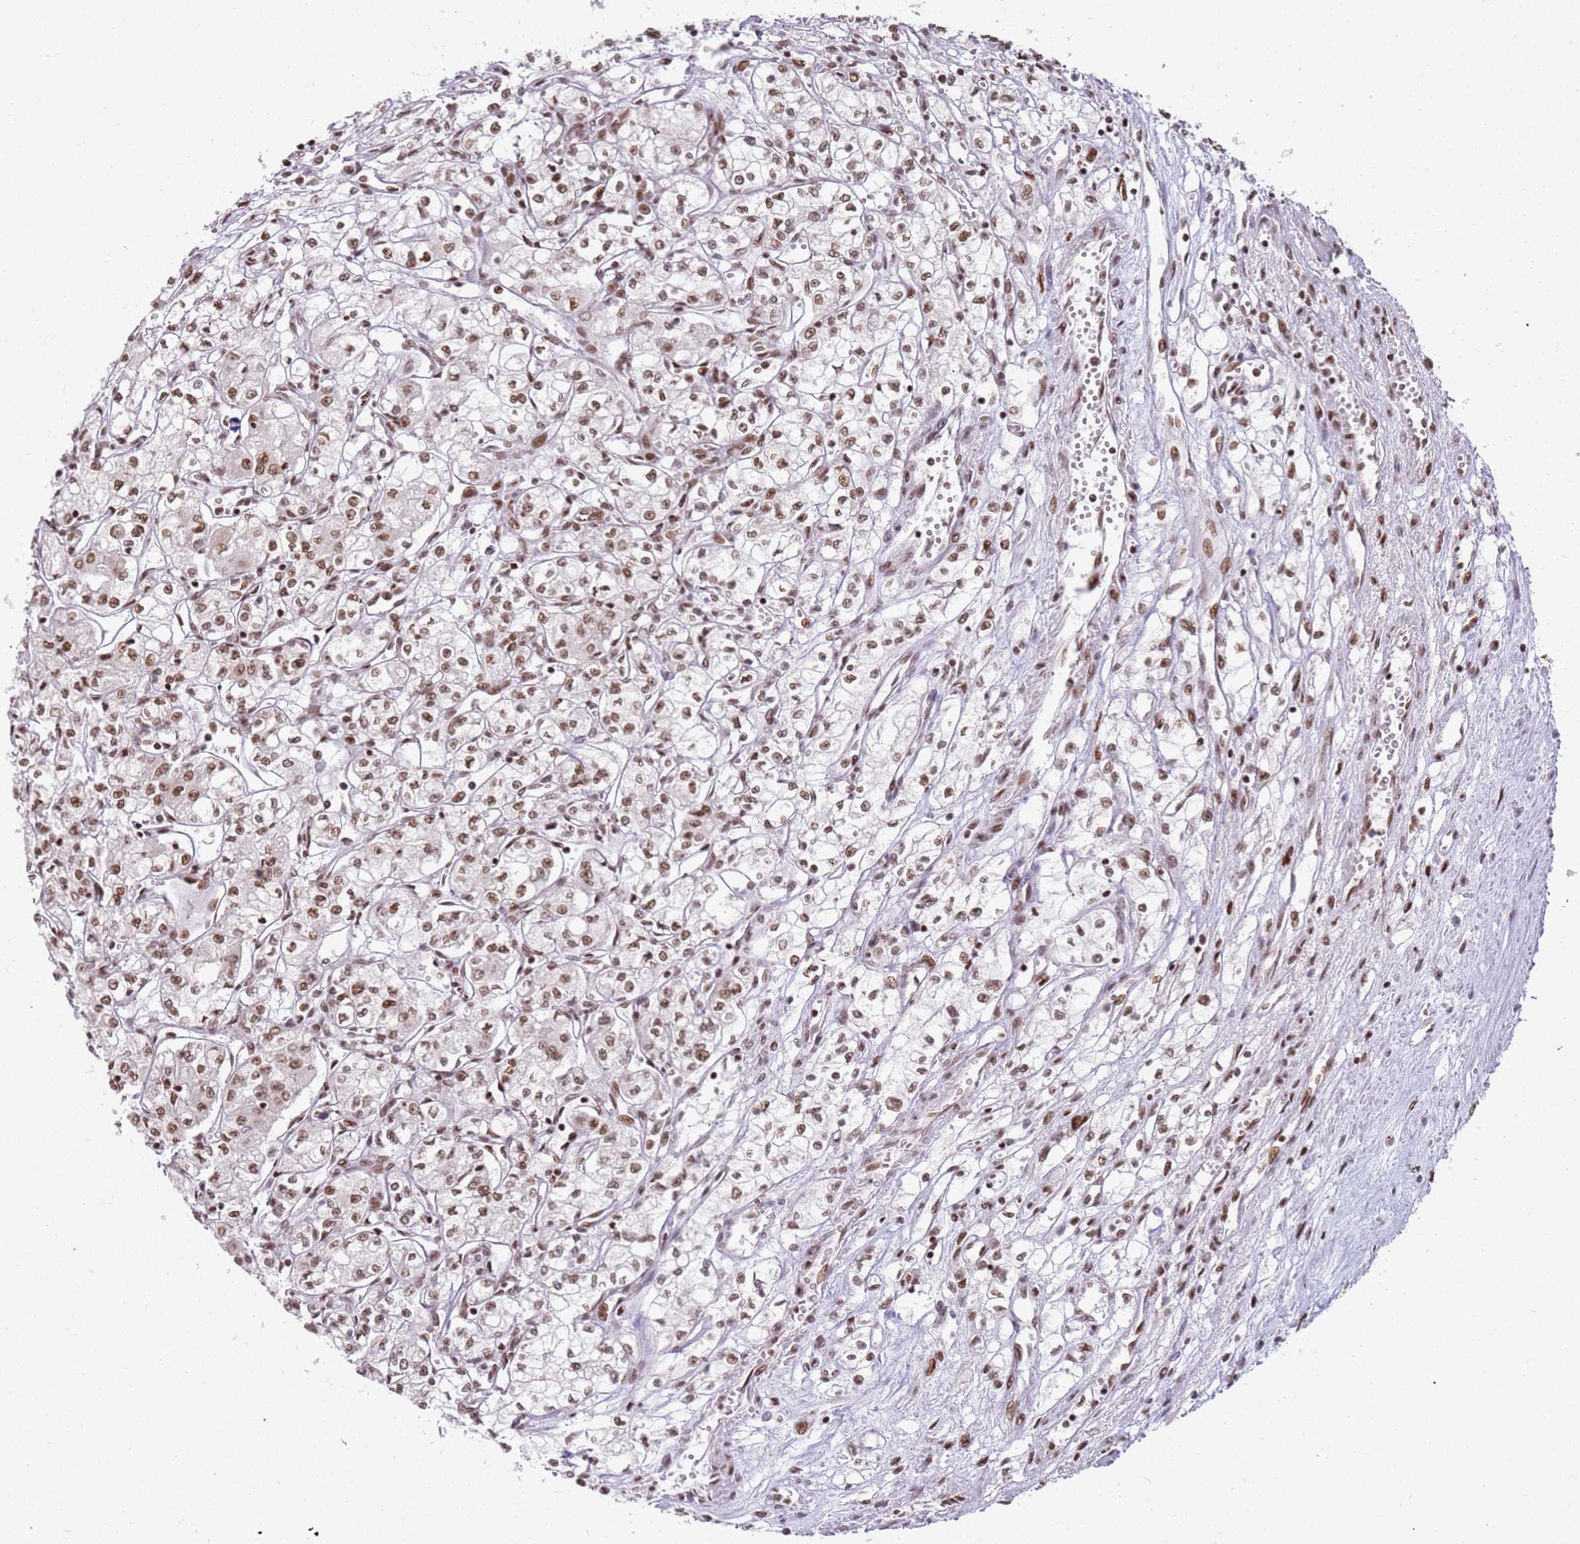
{"staining": {"intensity": "moderate", "quantity": ">75%", "location": "nuclear"}, "tissue": "renal cancer", "cell_type": "Tumor cells", "image_type": "cancer", "snomed": [{"axis": "morphology", "description": "Adenocarcinoma, NOS"}, {"axis": "topography", "description": "Kidney"}], "caption": "The micrograph displays a brown stain indicating the presence of a protein in the nuclear of tumor cells in renal cancer.", "gene": "TENT4A", "patient": {"sex": "male", "age": 59}}